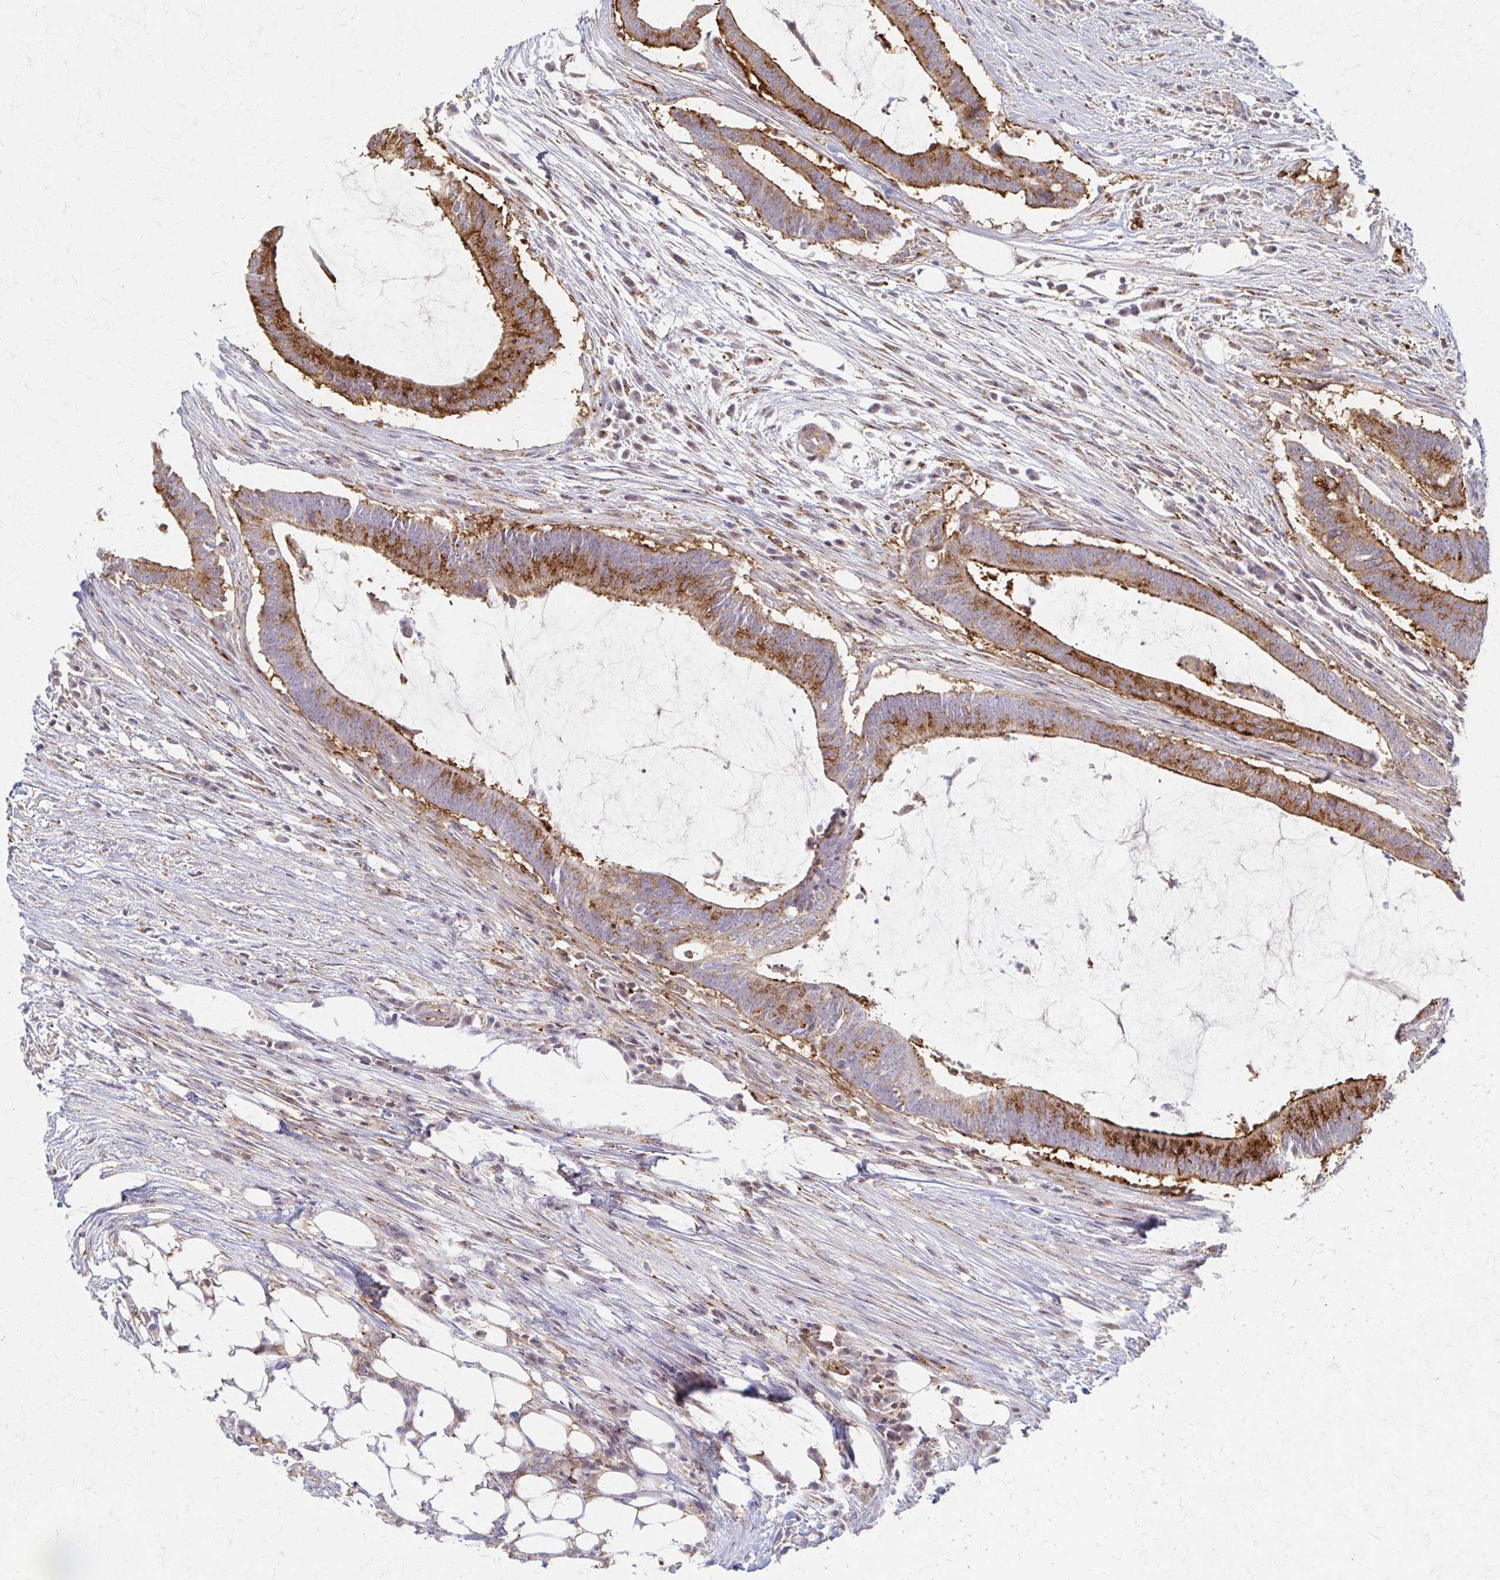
{"staining": {"intensity": "moderate", "quantity": ">75%", "location": "cytoplasmic/membranous"}, "tissue": "colorectal cancer", "cell_type": "Tumor cells", "image_type": "cancer", "snomed": [{"axis": "morphology", "description": "Adenocarcinoma, NOS"}, {"axis": "topography", "description": "Colon"}], "caption": "Immunohistochemistry (IHC) (DAB) staining of colorectal adenocarcinoma reveals moderate cytoplasmic/membranous protein positivity in about >75% of tumor cells. The protein is shown in brown color, while the nuclei are stained blue.", "gene": "ARHGAP35", "patient": {"sex": "female", "age": 43}}